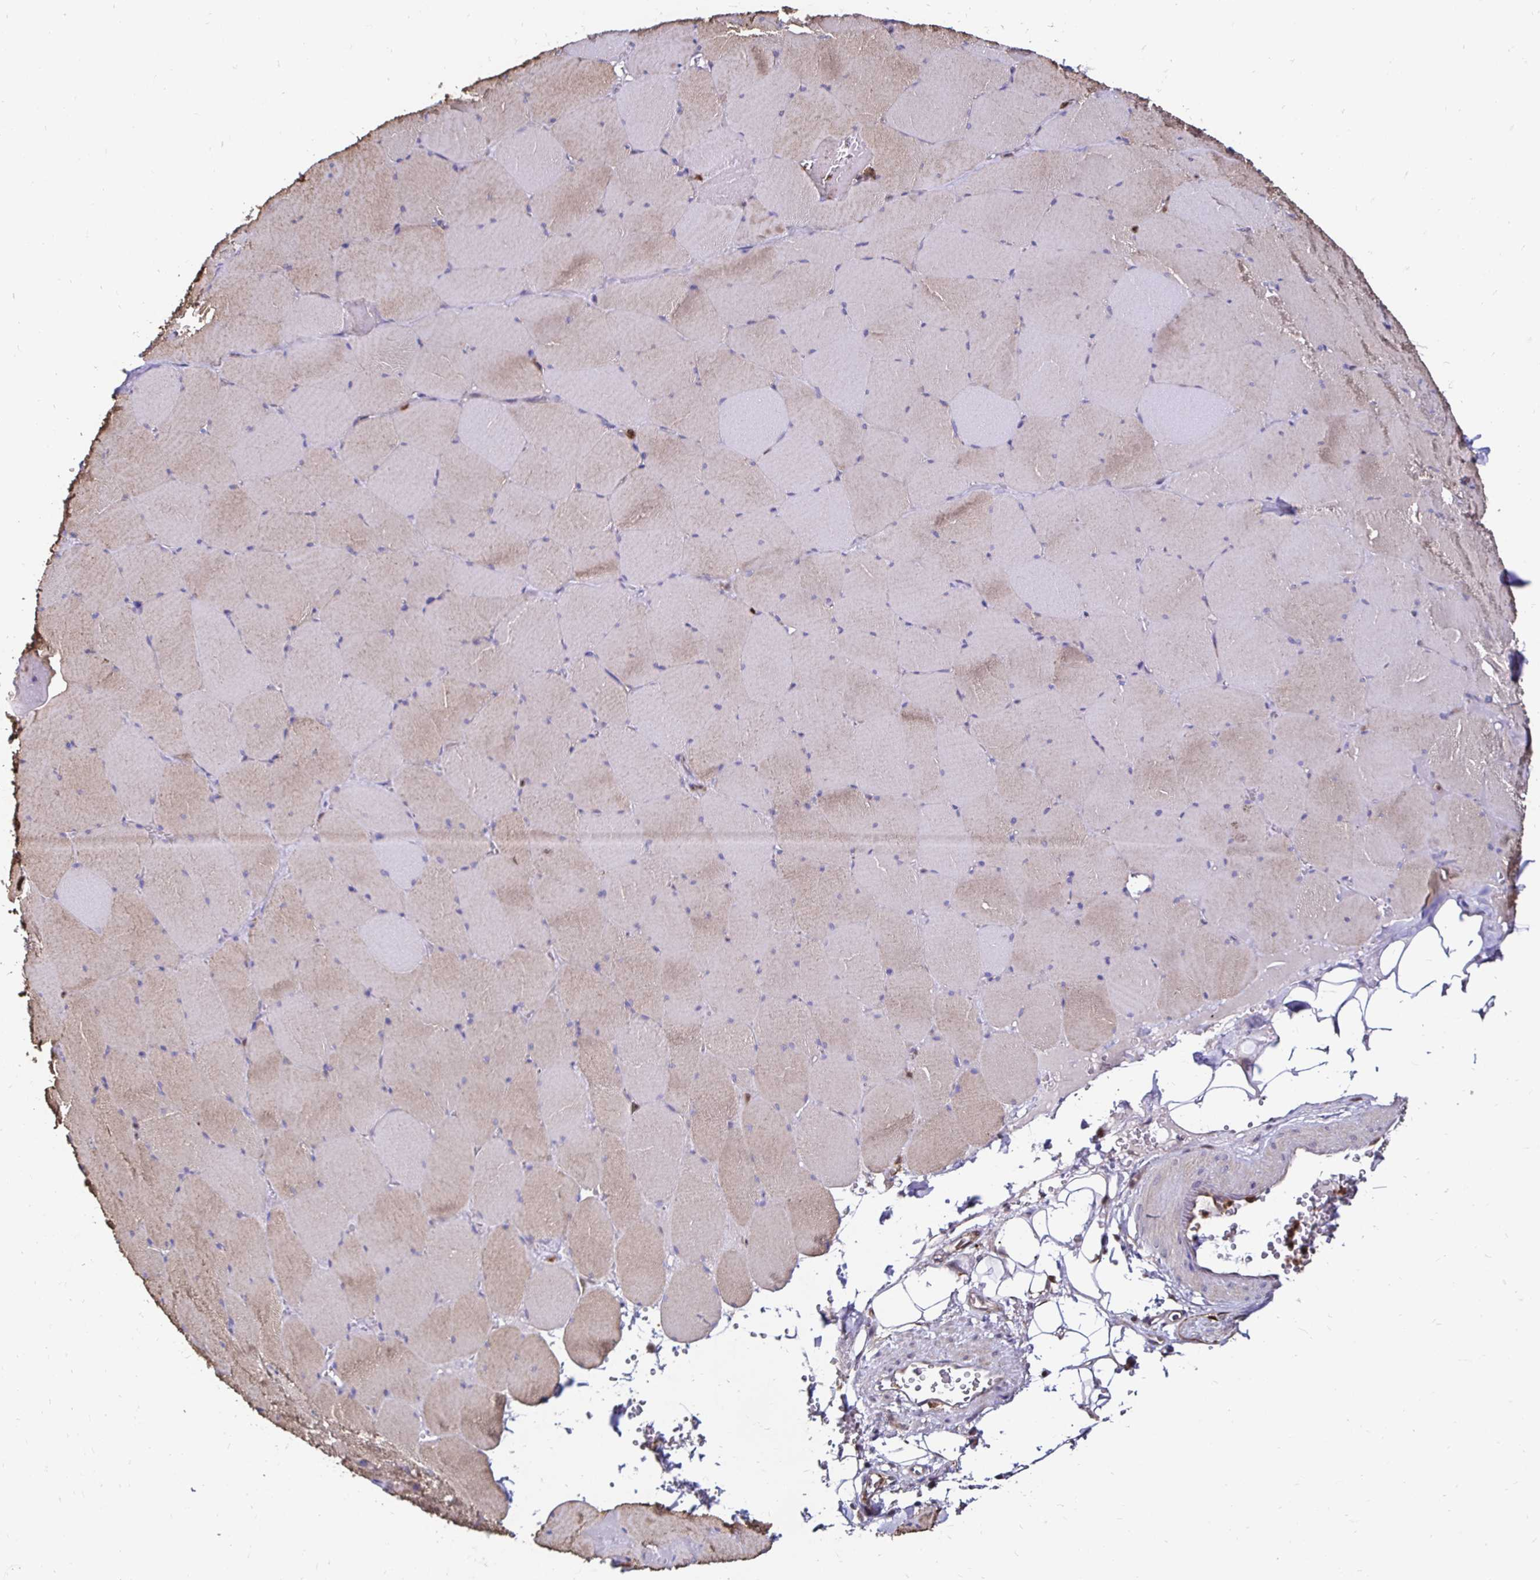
{"staining": {"intensity": "weak", "quantity": "25%-75%", "location": "cytoplasmic/membranous"}, "tissue": "skeletal muscle", "cell_type": "Myocytes", "image_type": "normal", "snomed": [{"axis": "morphology", "description": "Normal tissue, NOS"}, {"axis": "topography", "description": "Skeletal muscle"}, {"axis": "topography", "description": "Head-Neck"}], "caption": "Brown immunohistochemical staining in benign skeletal muscle shows weak cytoplasmic/membranous expression in approximately 25%-75% of myocytes.", "gene": "TXN", "patient": {"sex": "male", "age": 66}}